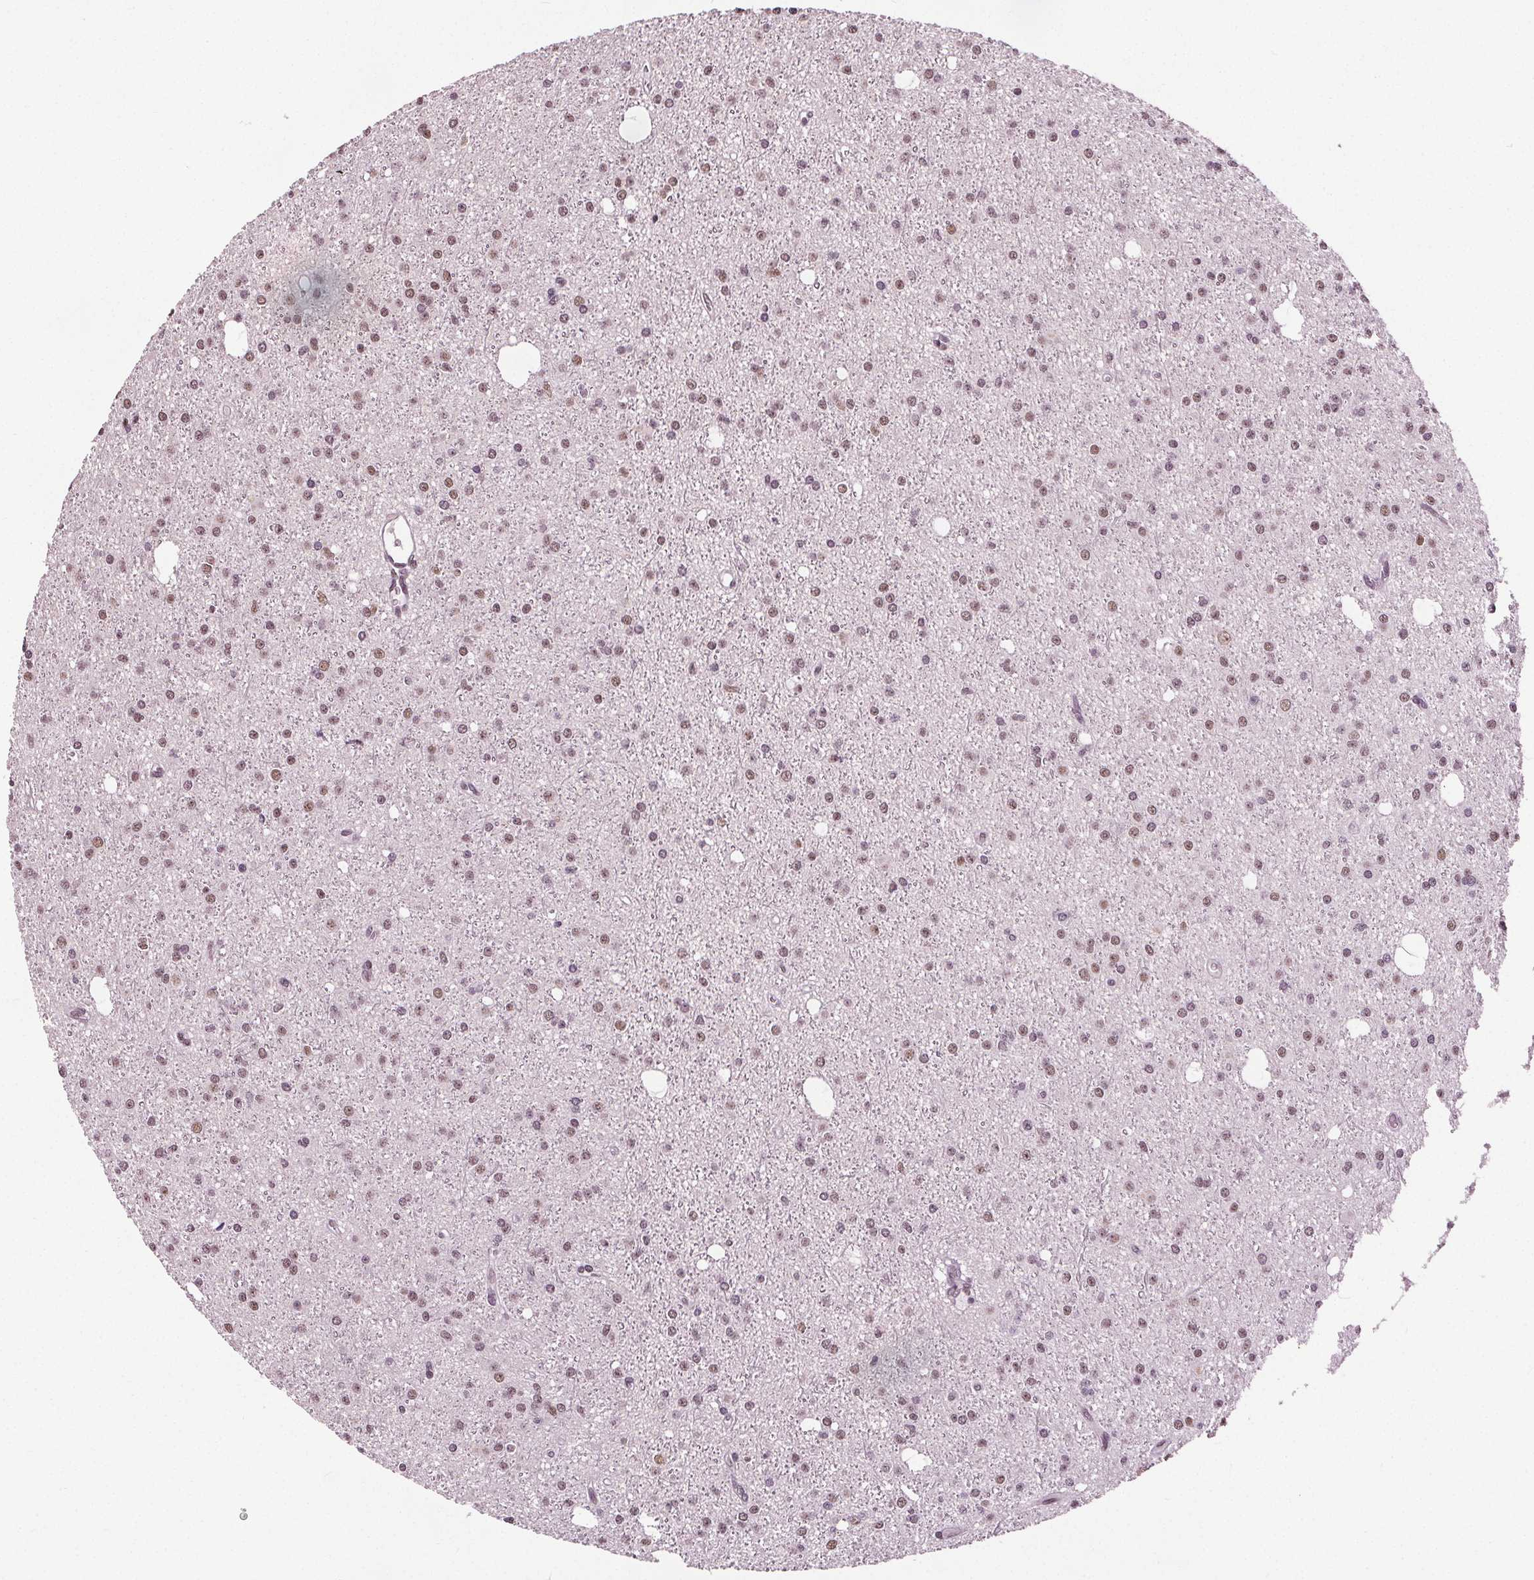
{"staining": {"intensity": "moderate", "quantity": ">75%", "location": "nuclear"}, "tissue": "glioma", "cell_type": "Tumor cells", "image_type": "cancer", "snomed": [{"axis": "morphology", "description": "Glioma, malignant, Low grade"}, {"axis": "topography", "description": "Brain"}], "caption": "Immunohistochemistry (DAB) staining of glioma reveals moderate nuclear protein staining in about >75% of tumor cells.", "gene": "IWS1", "patient": {"sex": "male", "age": 27}}